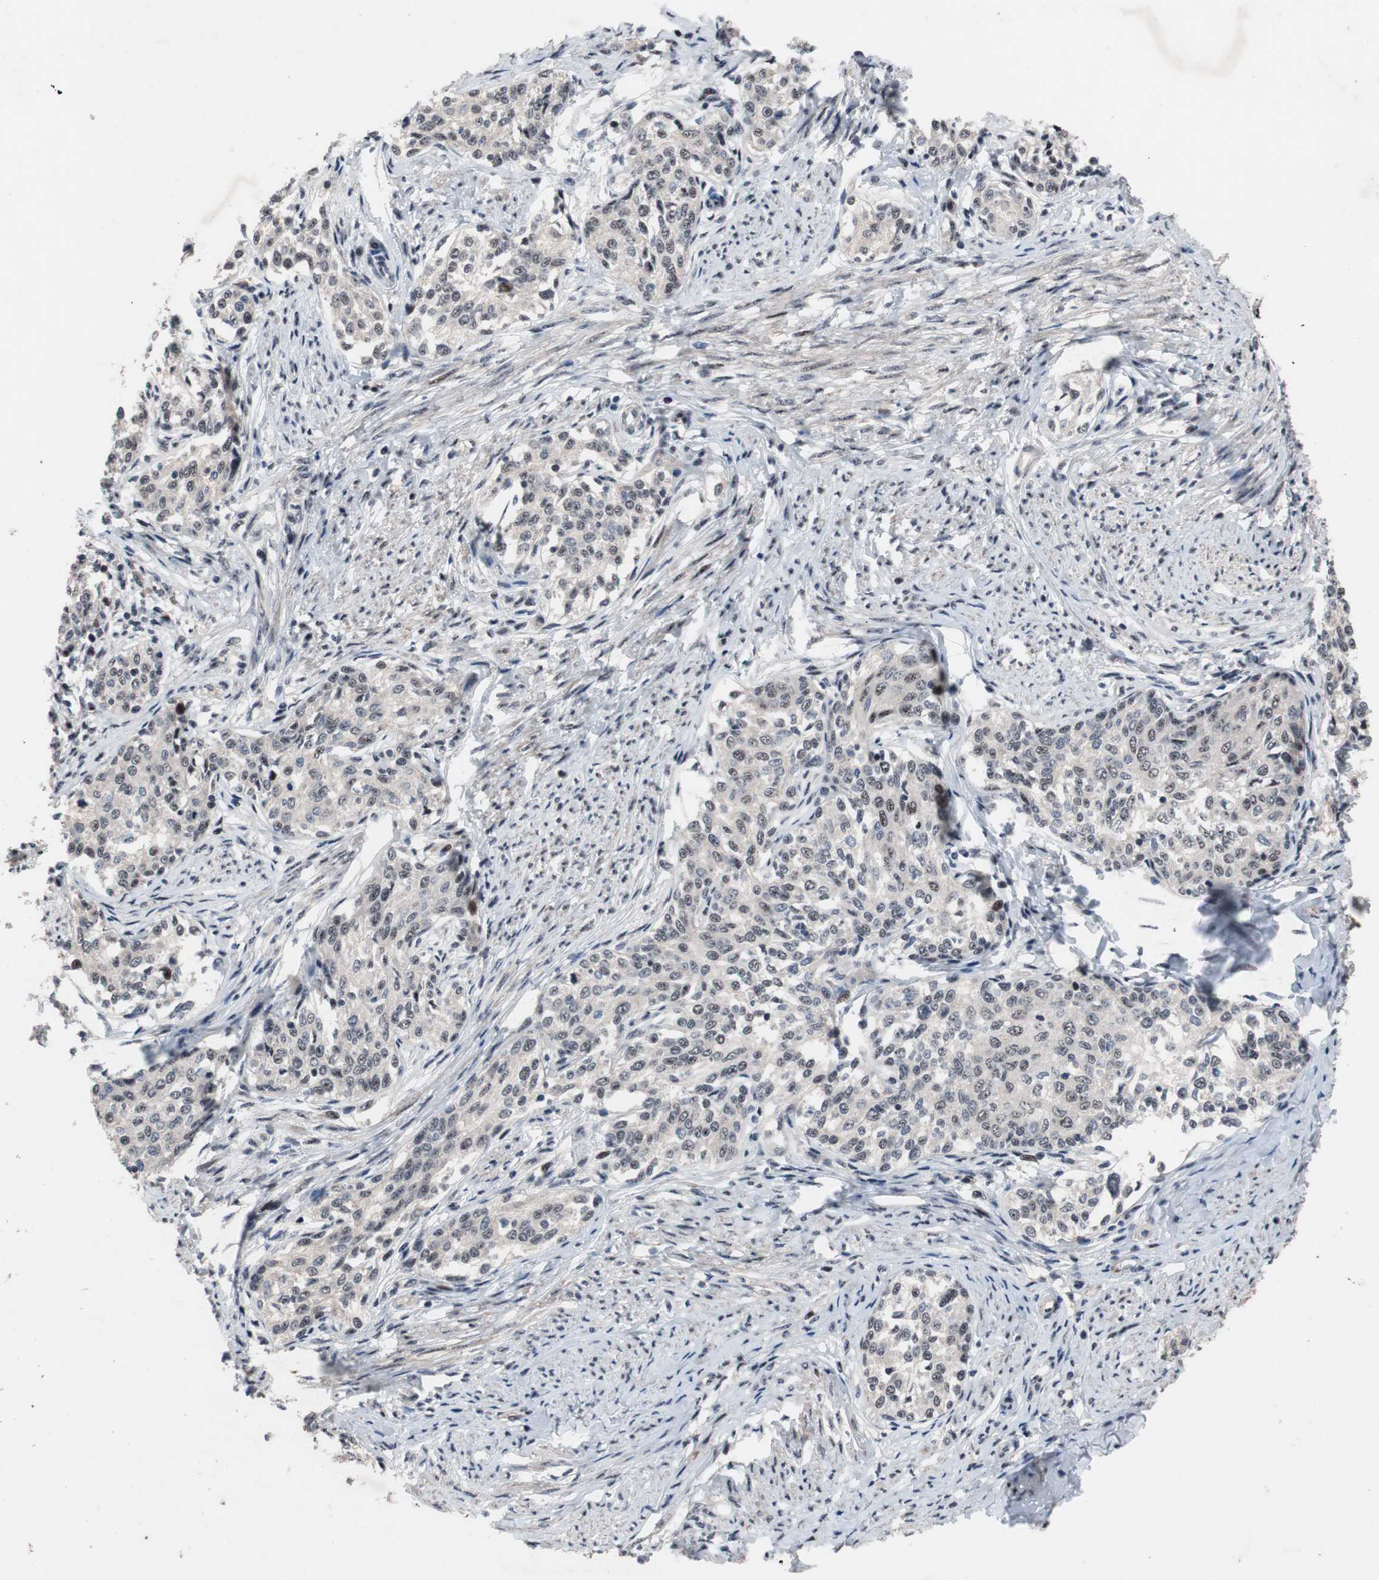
{"staining": {"intensity": "weak", "quantity": "<25%", "location": "nuclear"}, "tissue": "cervical cancer", "cell_type": "Tumor cells", "image_type": "cancer", "snomed": [{"axis": "morphology", "description": "Squamous cell carcinoma, NOS"}, {"axis": "morphology", "description": "Adenocarcinoma, NOS"}, {"axis": "topography", "description": "Cervix"}], "caption": "Tumor cells show no significant expression in squamous cell carcinoma (cervical).", "gene": "SOX7", "patient": {"sex": "female", "age": 52}}